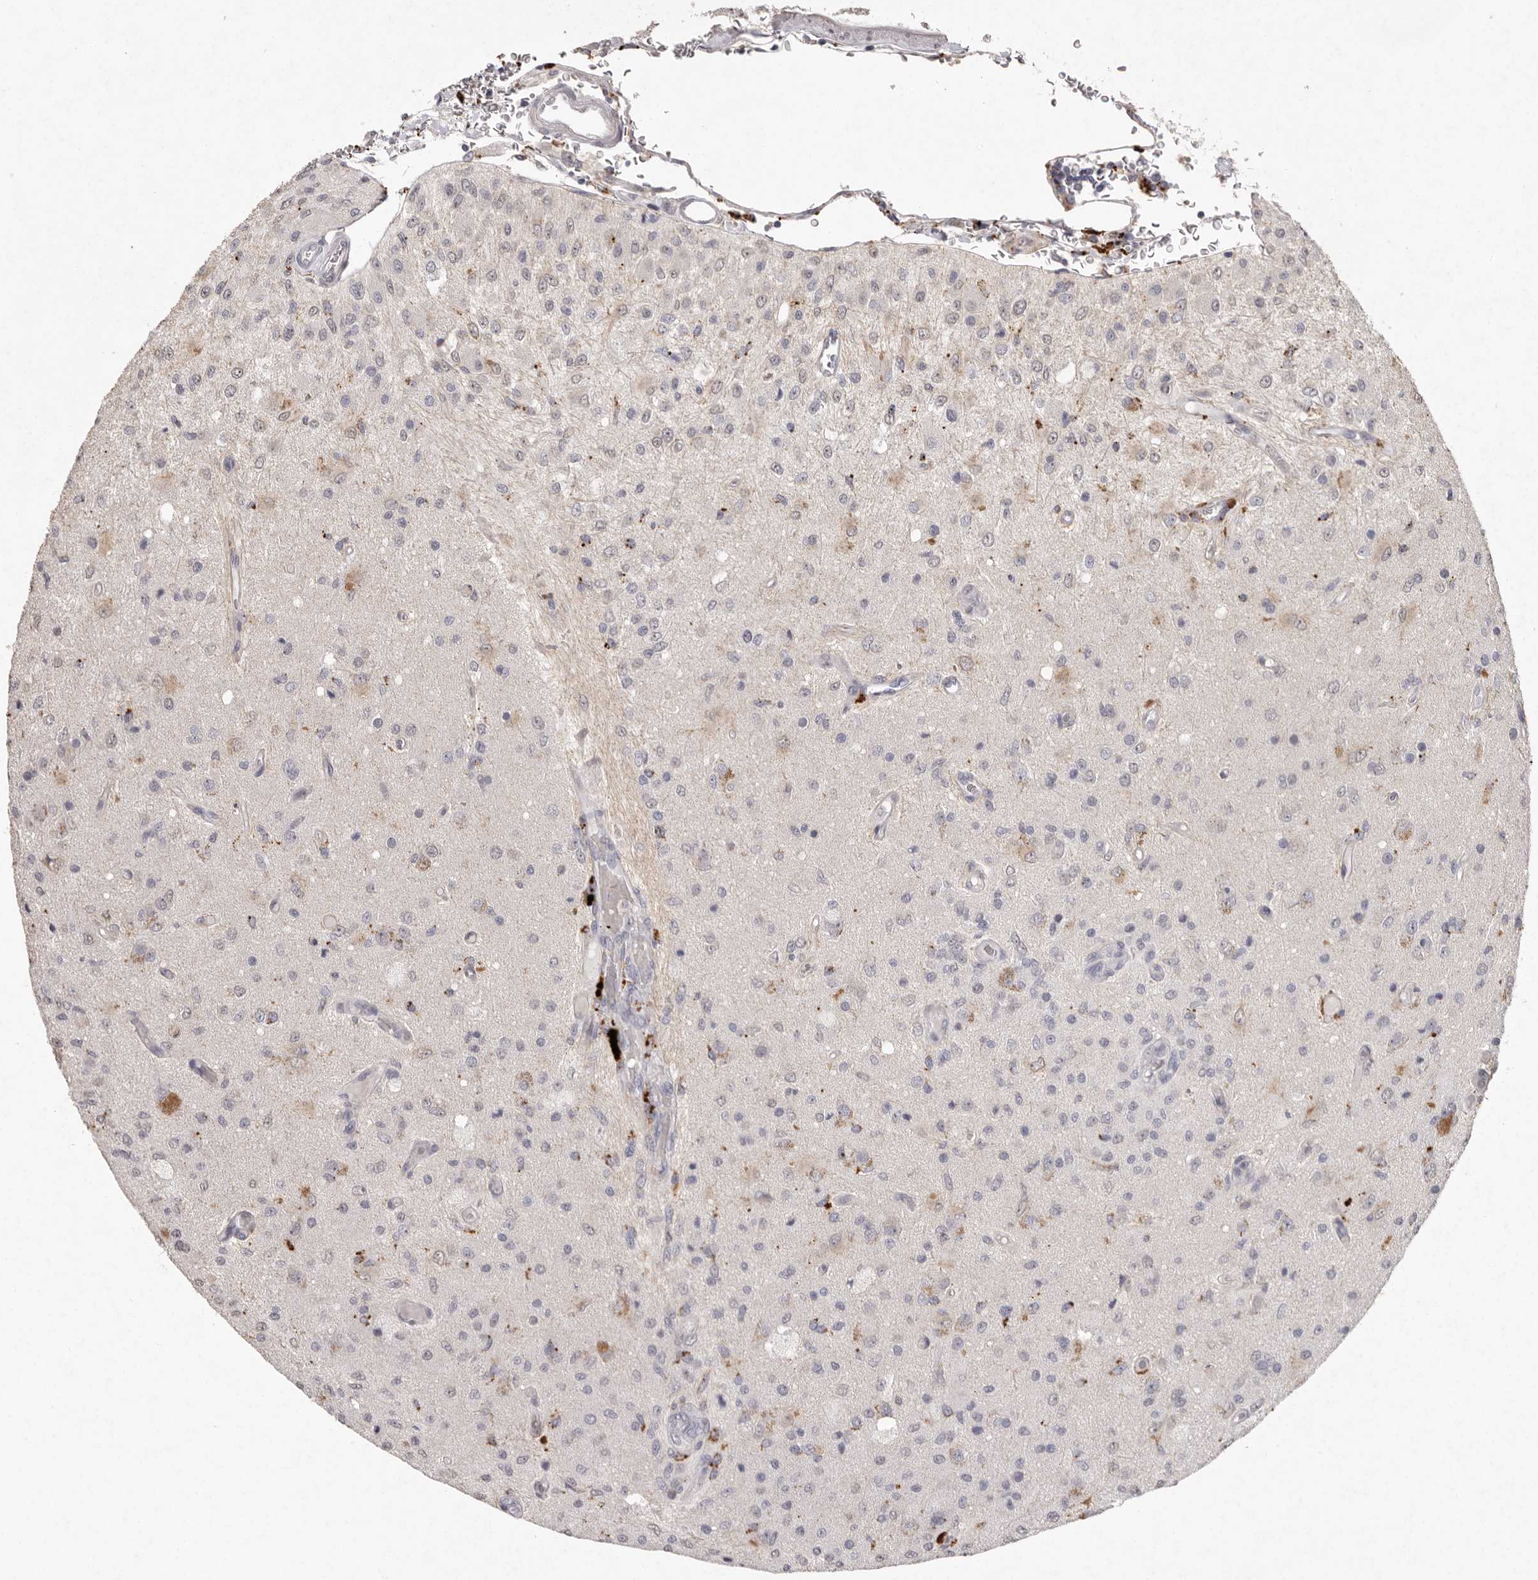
{"staining": {"intensity": "negative", "quantity": "none", "location": "none"}, "tissue": "glioma", "cell_type": "Tumor cells", "image_type": "cancer", "snomed": [{"axis": "morphology", "description": "Normal tissue, NOS"}, {"axis": "morphology", "description": "Glioma, malignant, High grade"}, {"axis": "topography", "description": "Cerebral cortex"}], "caption": "Photomicrograph shows no protein expression in tumor cells of glioma tissue.", "gene": "FAM185A", "patient": {"sex": "male", "age": 77}}